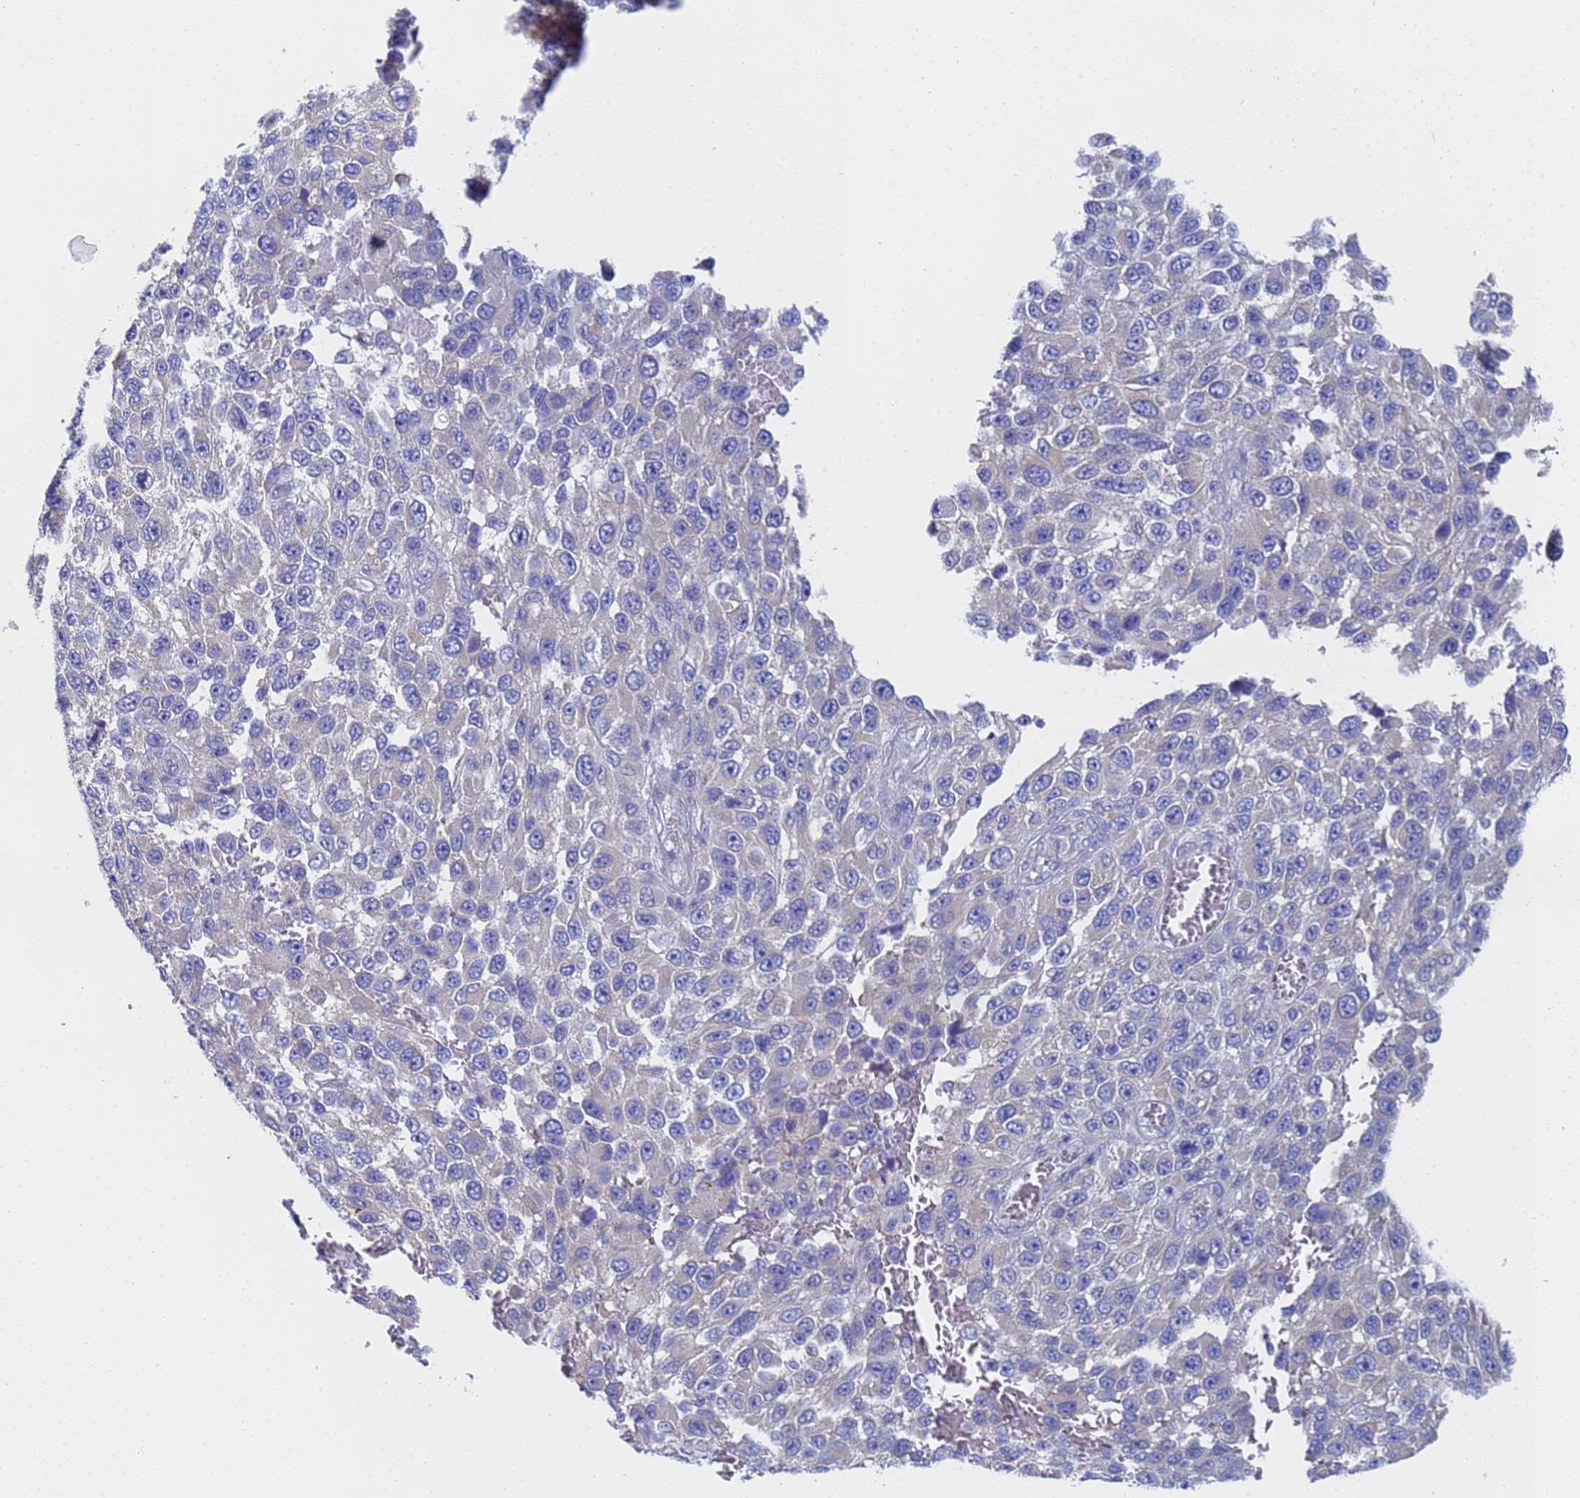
{"staining": {"intensity": "negative", "quantity": "none", "location": "none"}, "tissue": "melanoma", "cell_type": "Tumor cells", "image_type": "cancer", "snomed": [{"axis": "morphology", "description": "Normal tissue, NOS"}, {"axis": "morphology", "description": "Malignant melanoma, NOS"}, {"axis": "topography", "description": "Skin"}], "caption": "This photomicrograph is of melanoma stained with immunohistochemistry (IHC) to label a protein in brown with the nuclei are counter-stained blue. There is no staining in tumor cells. (Brightfield microscopy of DAB (3,3'-diaminobenzidine) IHC at high magnification).", "gene": "TM4SF4", "patient": {"sex": "female", "age": 96}}